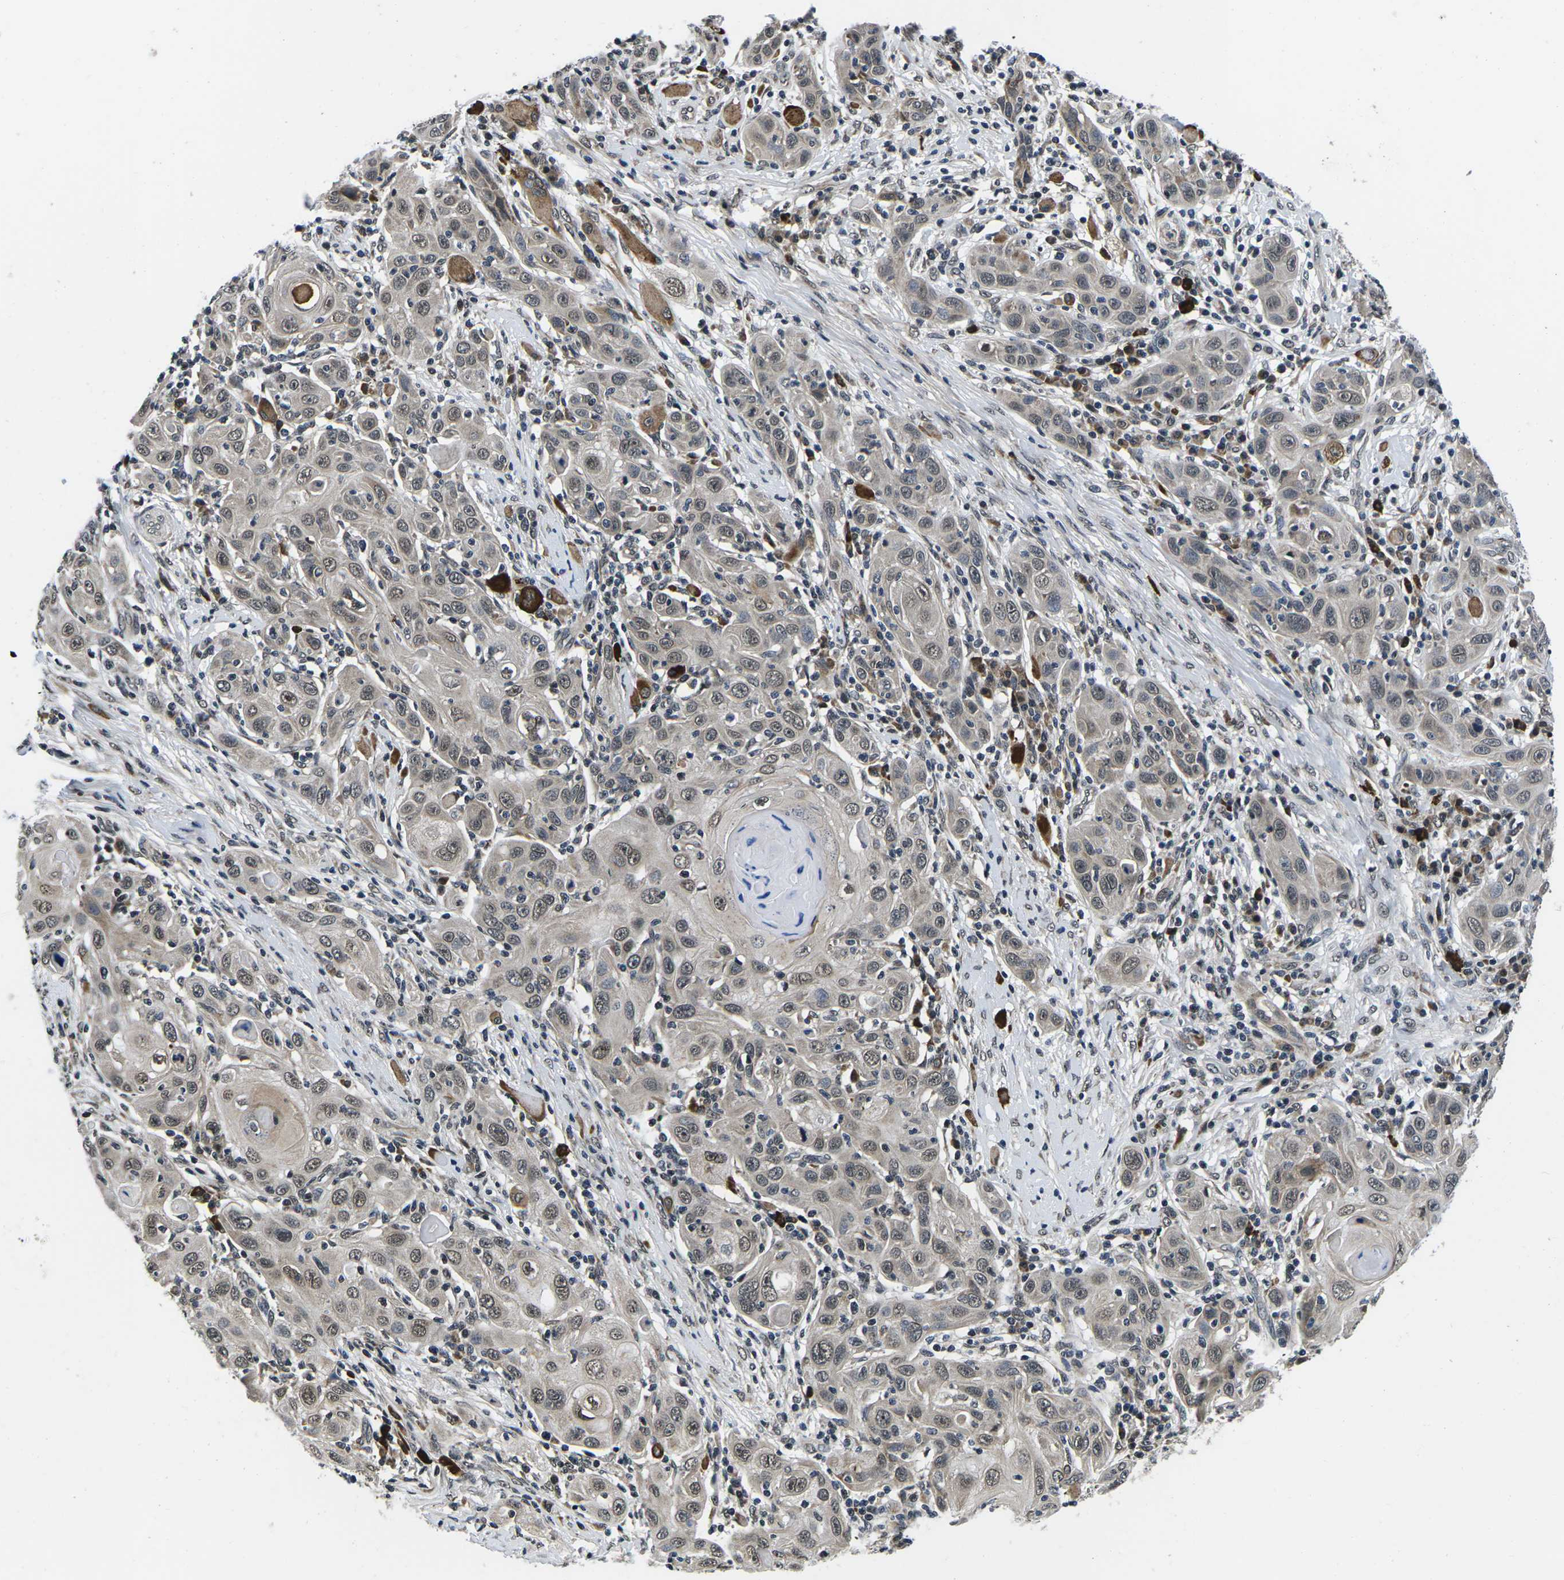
{"staining": {"intensity": "weak", "quantity": ">75%", "location": "nuclear"}, "tissue": "skin cancer", "cell_type": "Tumor cells", "image_type": "cancer", "snomed": [{"axis": "morphology", "description": "Squamous cell carcinoma, NOS"}, {"axis": "topography", "description": "Skin"}], "caption": "The immunohistochemical stain highlights weak nuclear positivity in tumor cells of skin cancer tissue. The staining was performed using DAB, with brown indicating positive protein expression. Nuclei are stained blue with hematoxylin.", "gene": "CCNE1", "patient": {"sex": "female", "age": 88}}